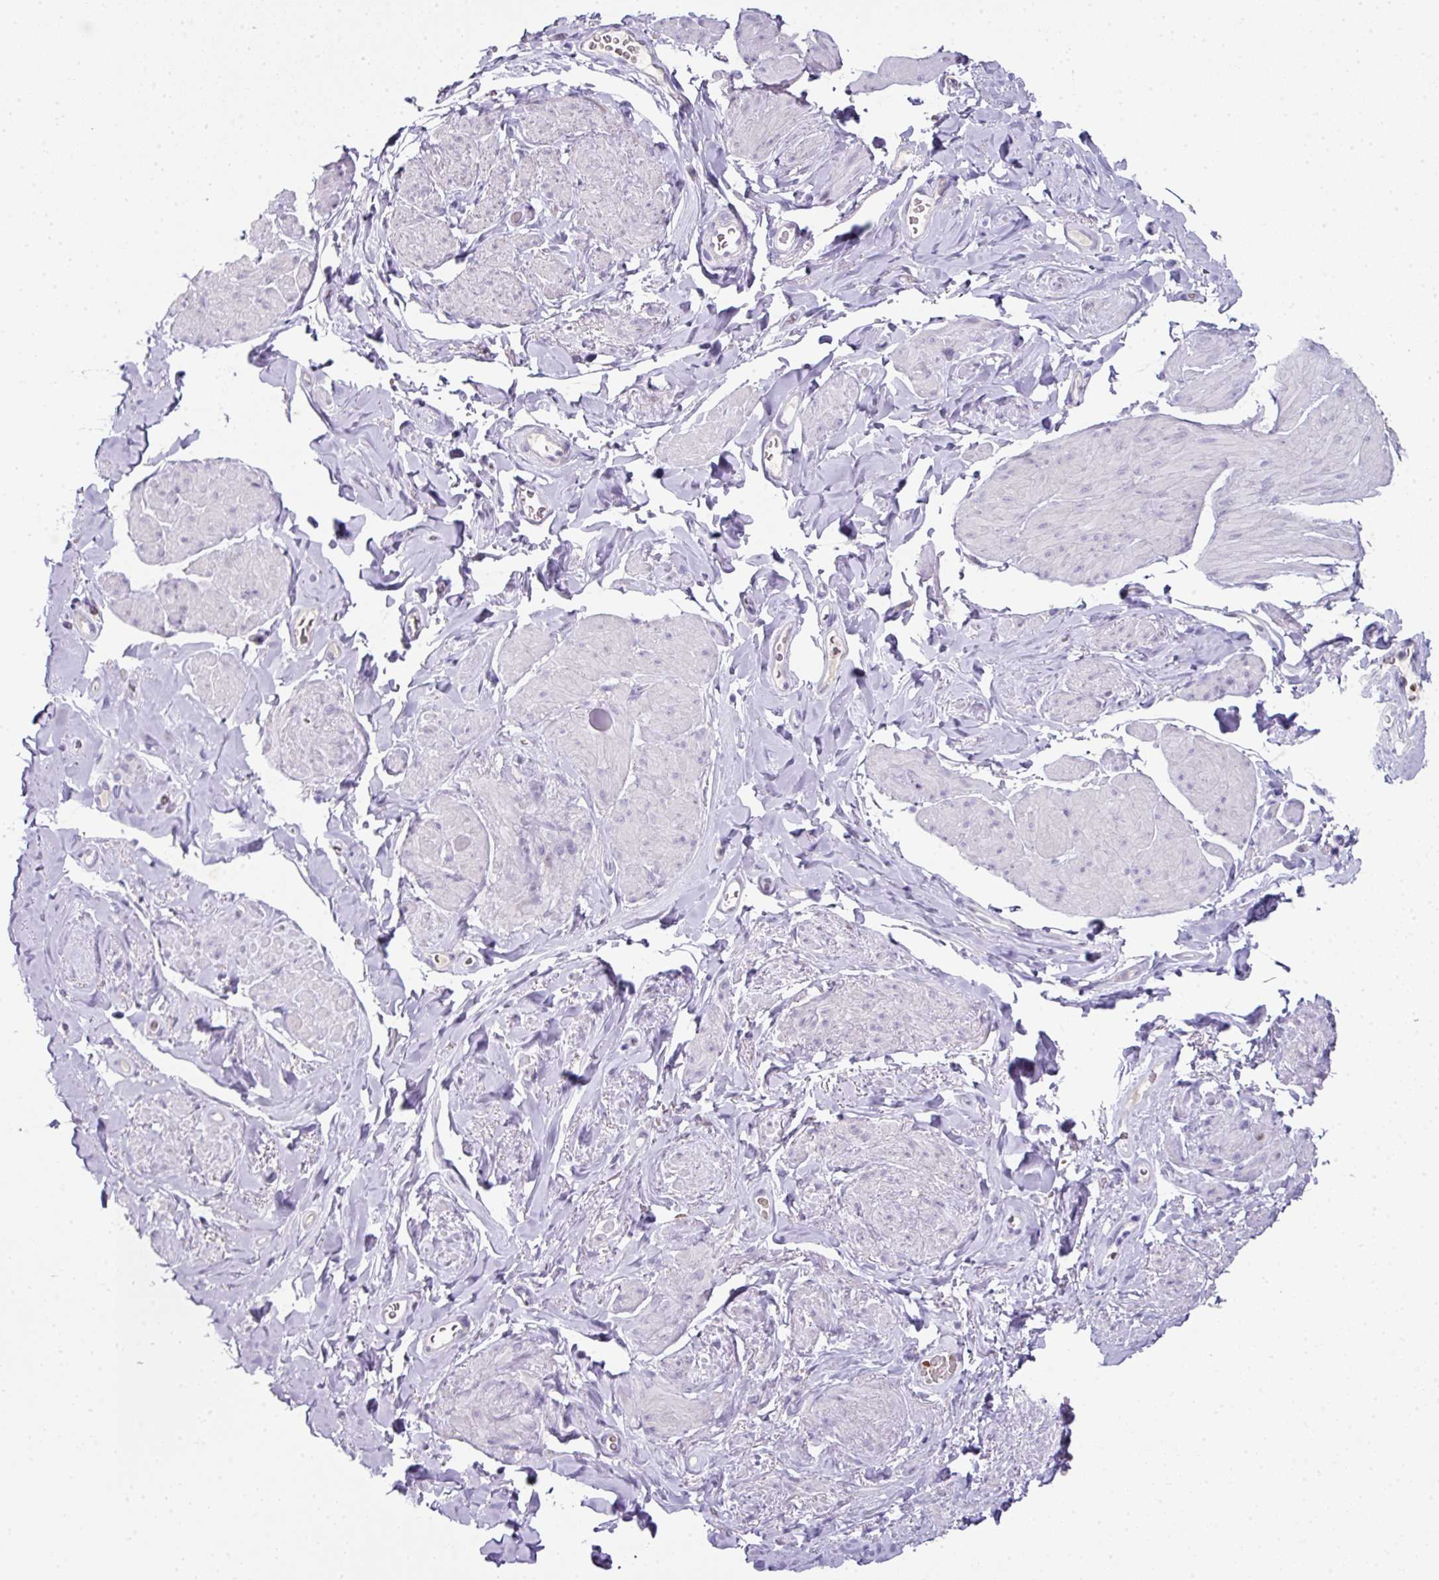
{"staining": {"intensity": "negative", "quantity": "none", "location": "none"}, "tissue": "smooth muscle", "cell_type": "Smooth muscle cells", "image_type": "normal", "snomed": [{"axis": "morphology", "description": "Normal tissue, NOS"}, {"axis": "topography", "description": "Smooth muscle"}, {"axis": "topography", "description": "Peripheral nerve tissue"}], "caption": "Protein analysis of unremarkable smooth muscle exhibits no significant staining in smooth muscle cells. Brightfield microscopy of IHC stained with DAB (brown) and hematoxylin (blue), captured at high magnification.", "gene": "ANKRD18A", "patient": {"sex": "male", "age": 69}}